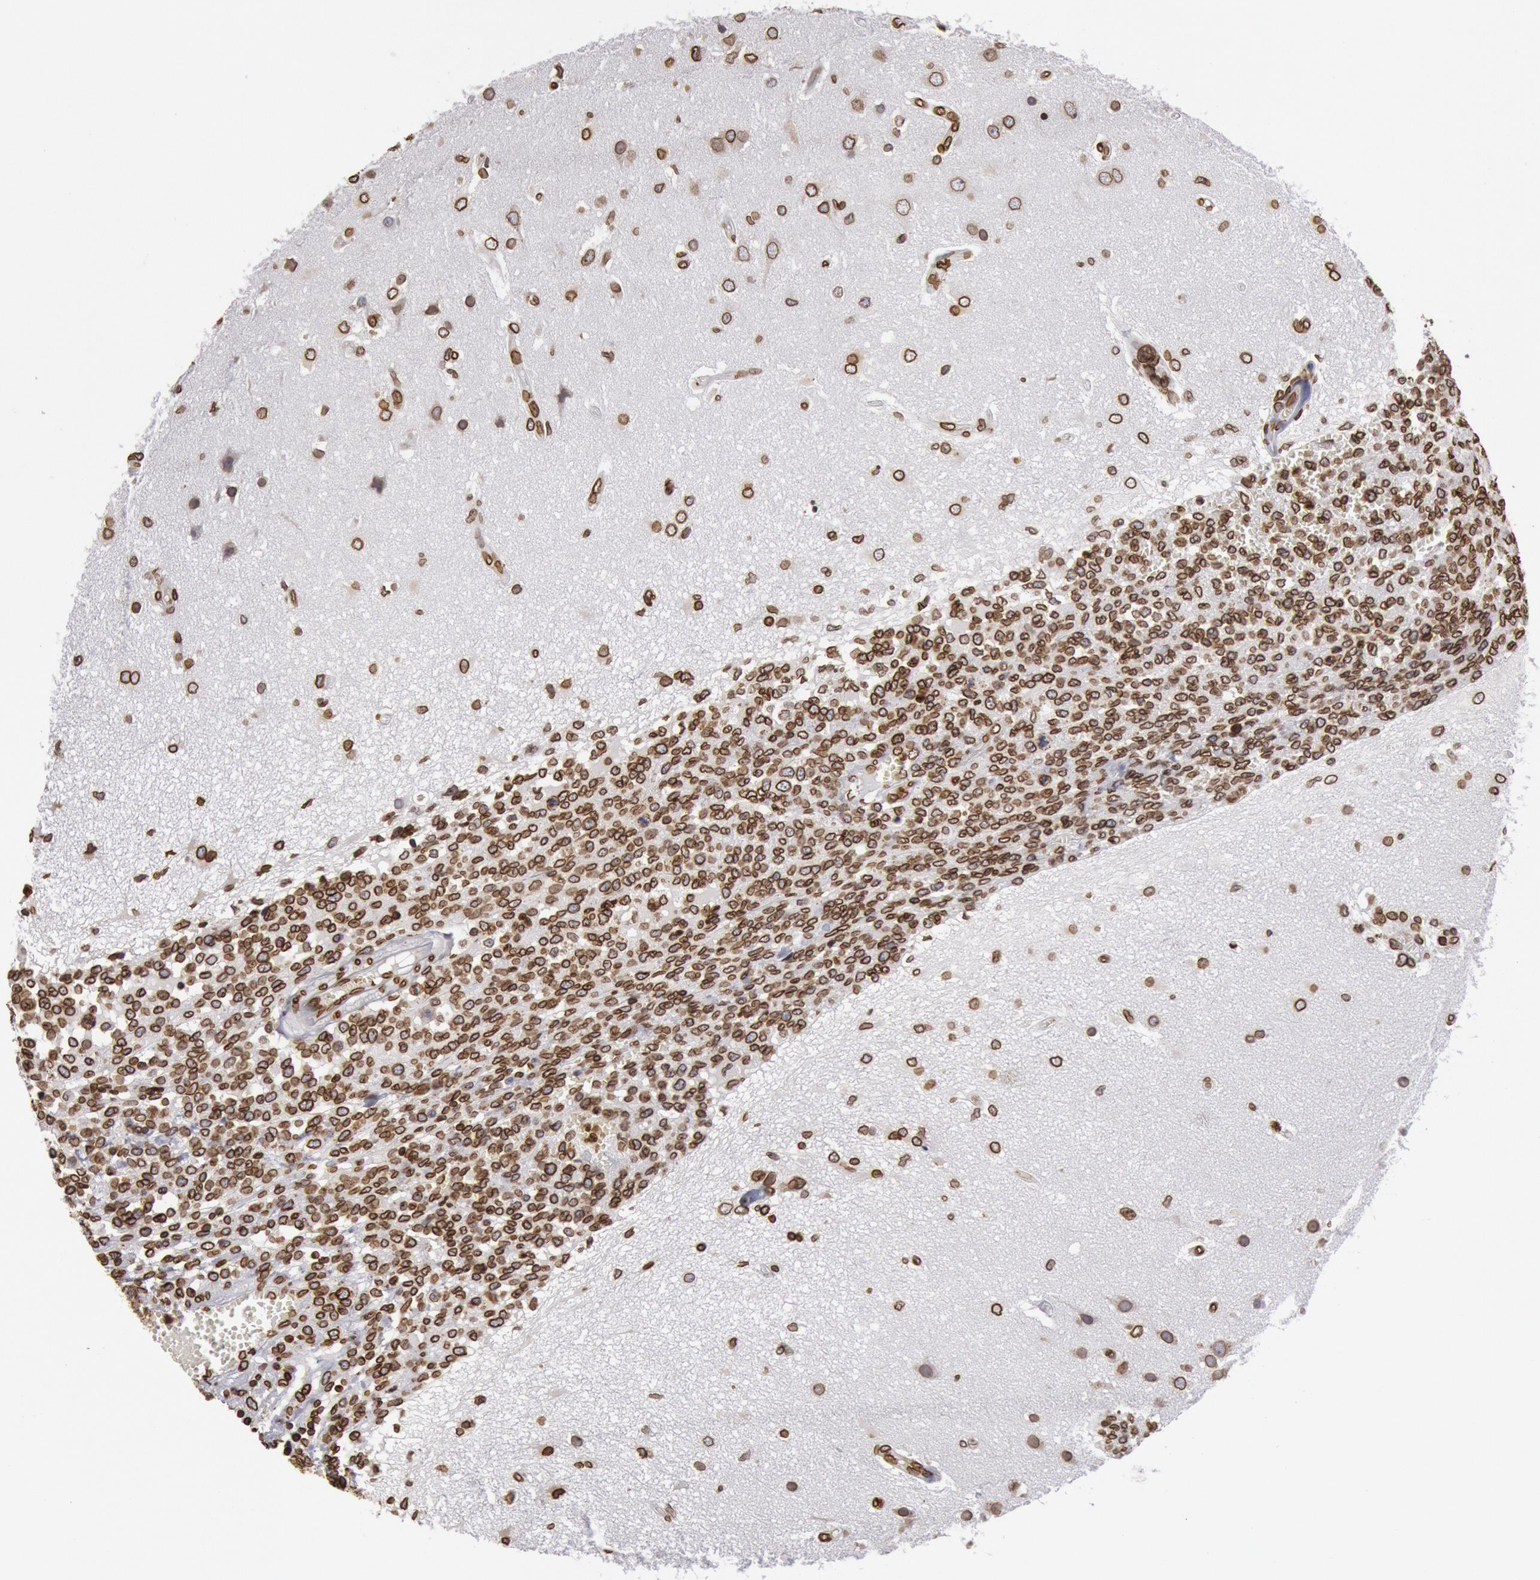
{"staining": {"intensity": "strong", "quantity": ">75%", "location": "cytoplasmic/membranous,nuclear"}, "tissue": "glioma", "cell_type": "Tumor cells", "image_type": "cancer", "snomed": [{"axis": "morphology", "description": "Glioma, malignant, High grade"}, {"axis": "topography", "description": "Brain"}], "caption": "The histopathology image shows immunohistochemical staining of glioma. There is strong cytoplasmic/membranous and nuclear staining is present in approximately >75% of tumor cells.", "gene": "SUN2", "patient": {"sex": "male", "age": 66}}